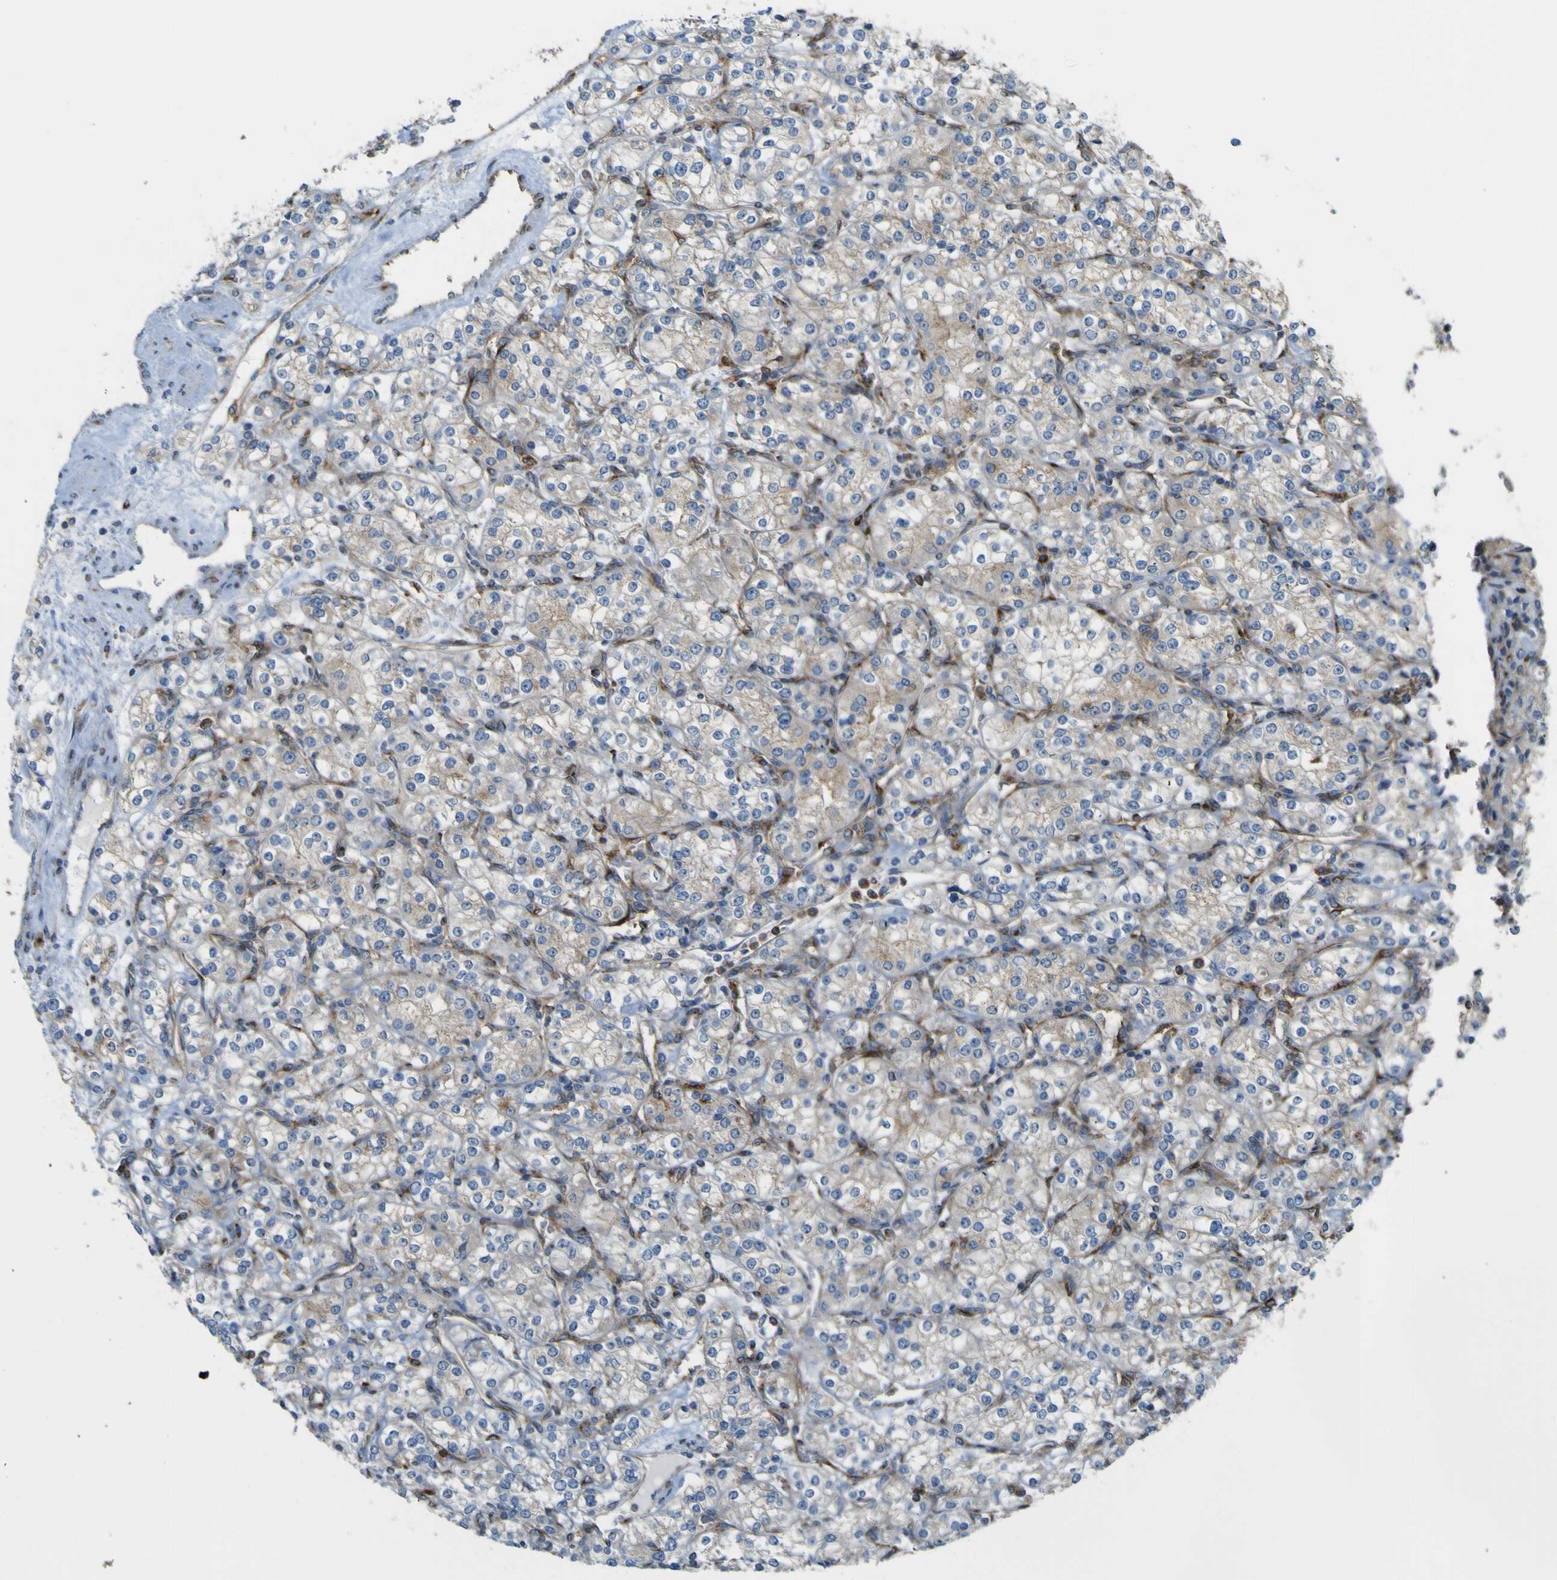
{"staining": {"intensity": "weak", "quantity": "<25%", "location": "cytoplasmic/membranous"}, "tissue": "renal cancer", "cell_type": "Tumor cells", "image_type": "cancer", "snomed": [{"axis": "morphology", "description": "Adenocarcinoma, NOS"}, {"axis": "topography", "description": "Kidney"}], "caption": "Tumor cells are negative for protein expression in human adenocarcinoma (renal).", "gene": "IGF2R", "patient": {"sex": "male", "age": 77}}